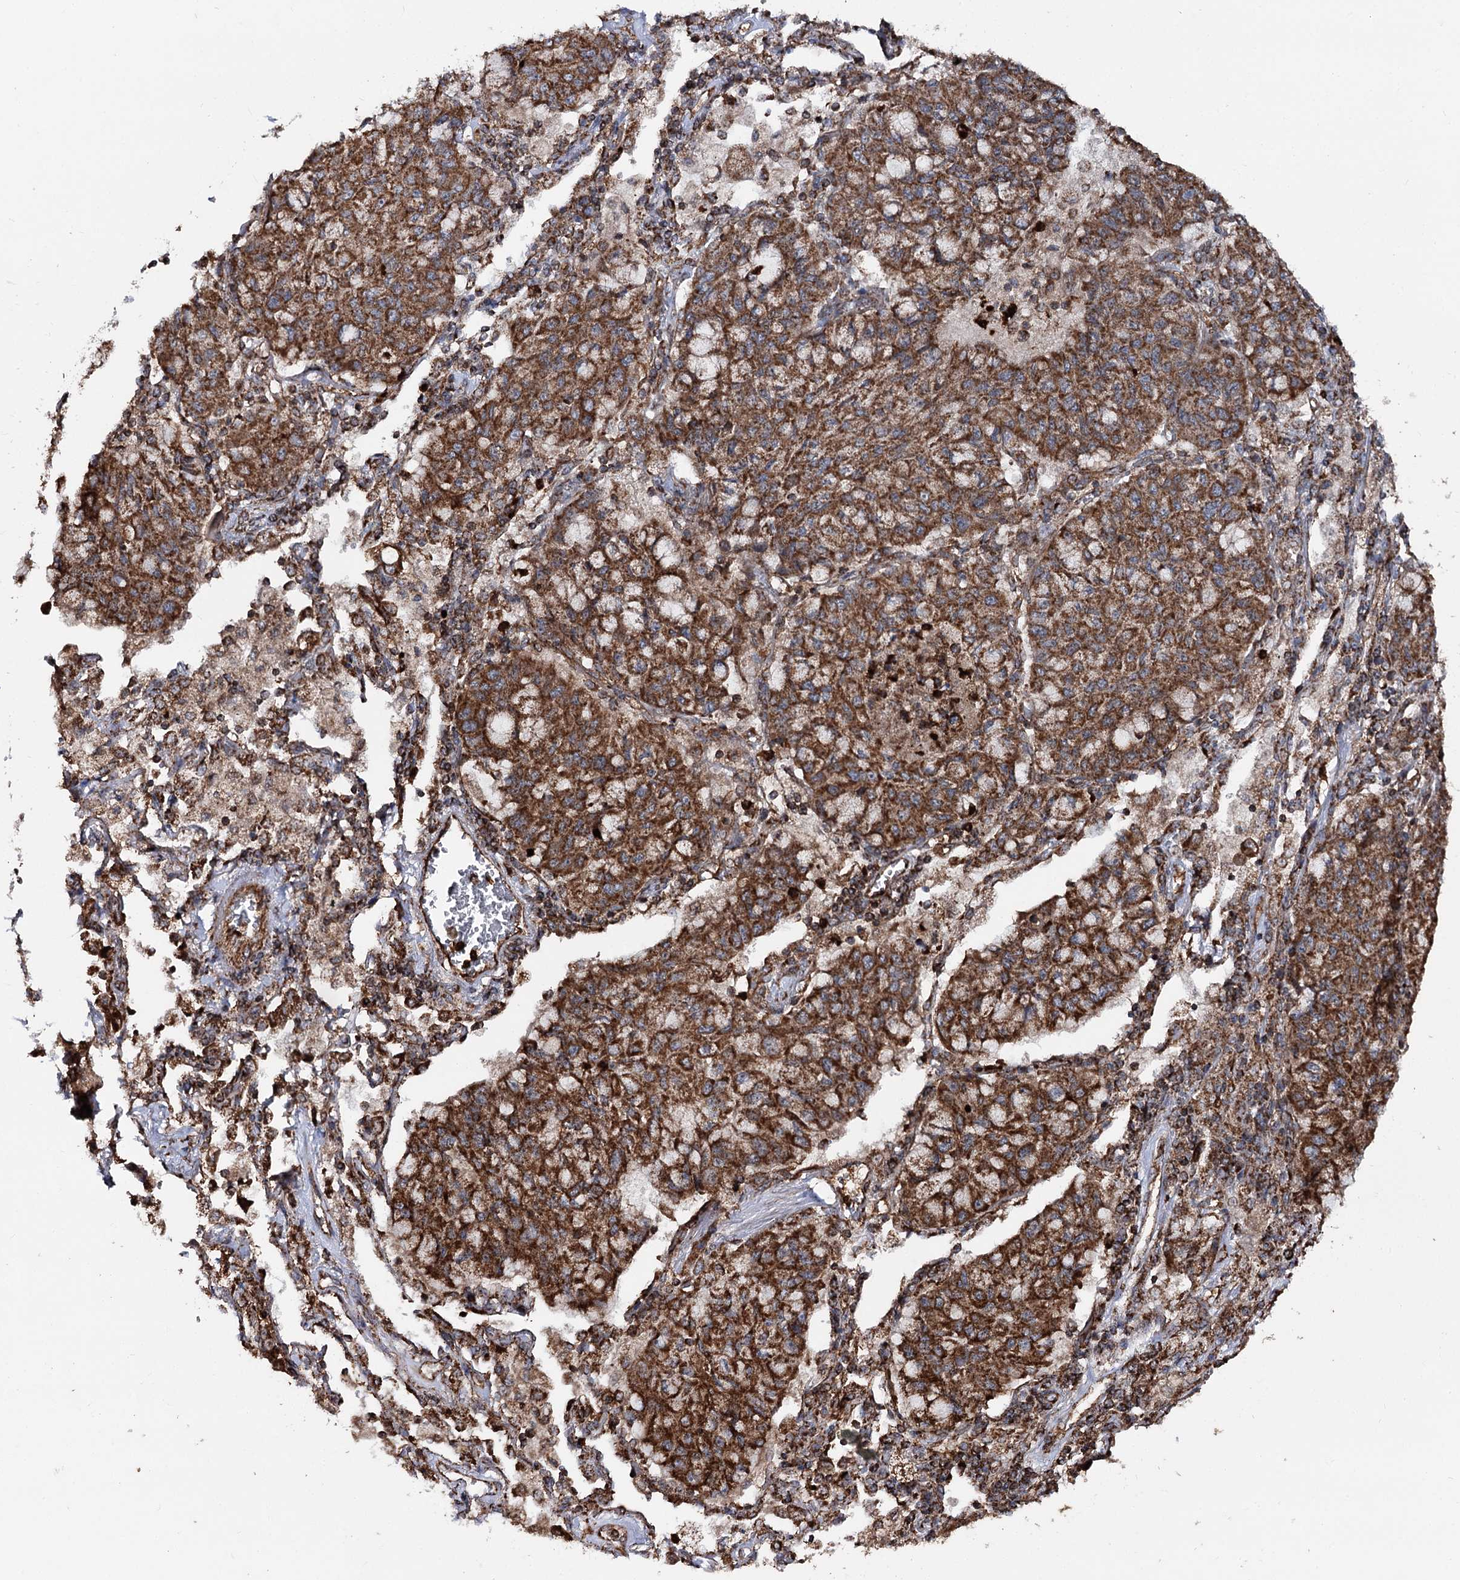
{"staining": {"intensity": "strong", "quantity": ">75%", "location": "cytoplasmic/membranous"}, "tissue": "lung cancer", "cell_type": "Tumor cells", "image_type": "cancer", "snomed": [{"axis": "morphology", "description": "Squamous cell carcinoma, NOS"}, {"axis": "topography", "description": "Lung"}], "caption": "Lung cancer stained with DAB IHC displays high levels of strong cytoplasmic/membranous positivity in approximately >75% of tumor cells.", "gene": "FGFR1OP2", "patient": {"sex": "male", "age": 74}}